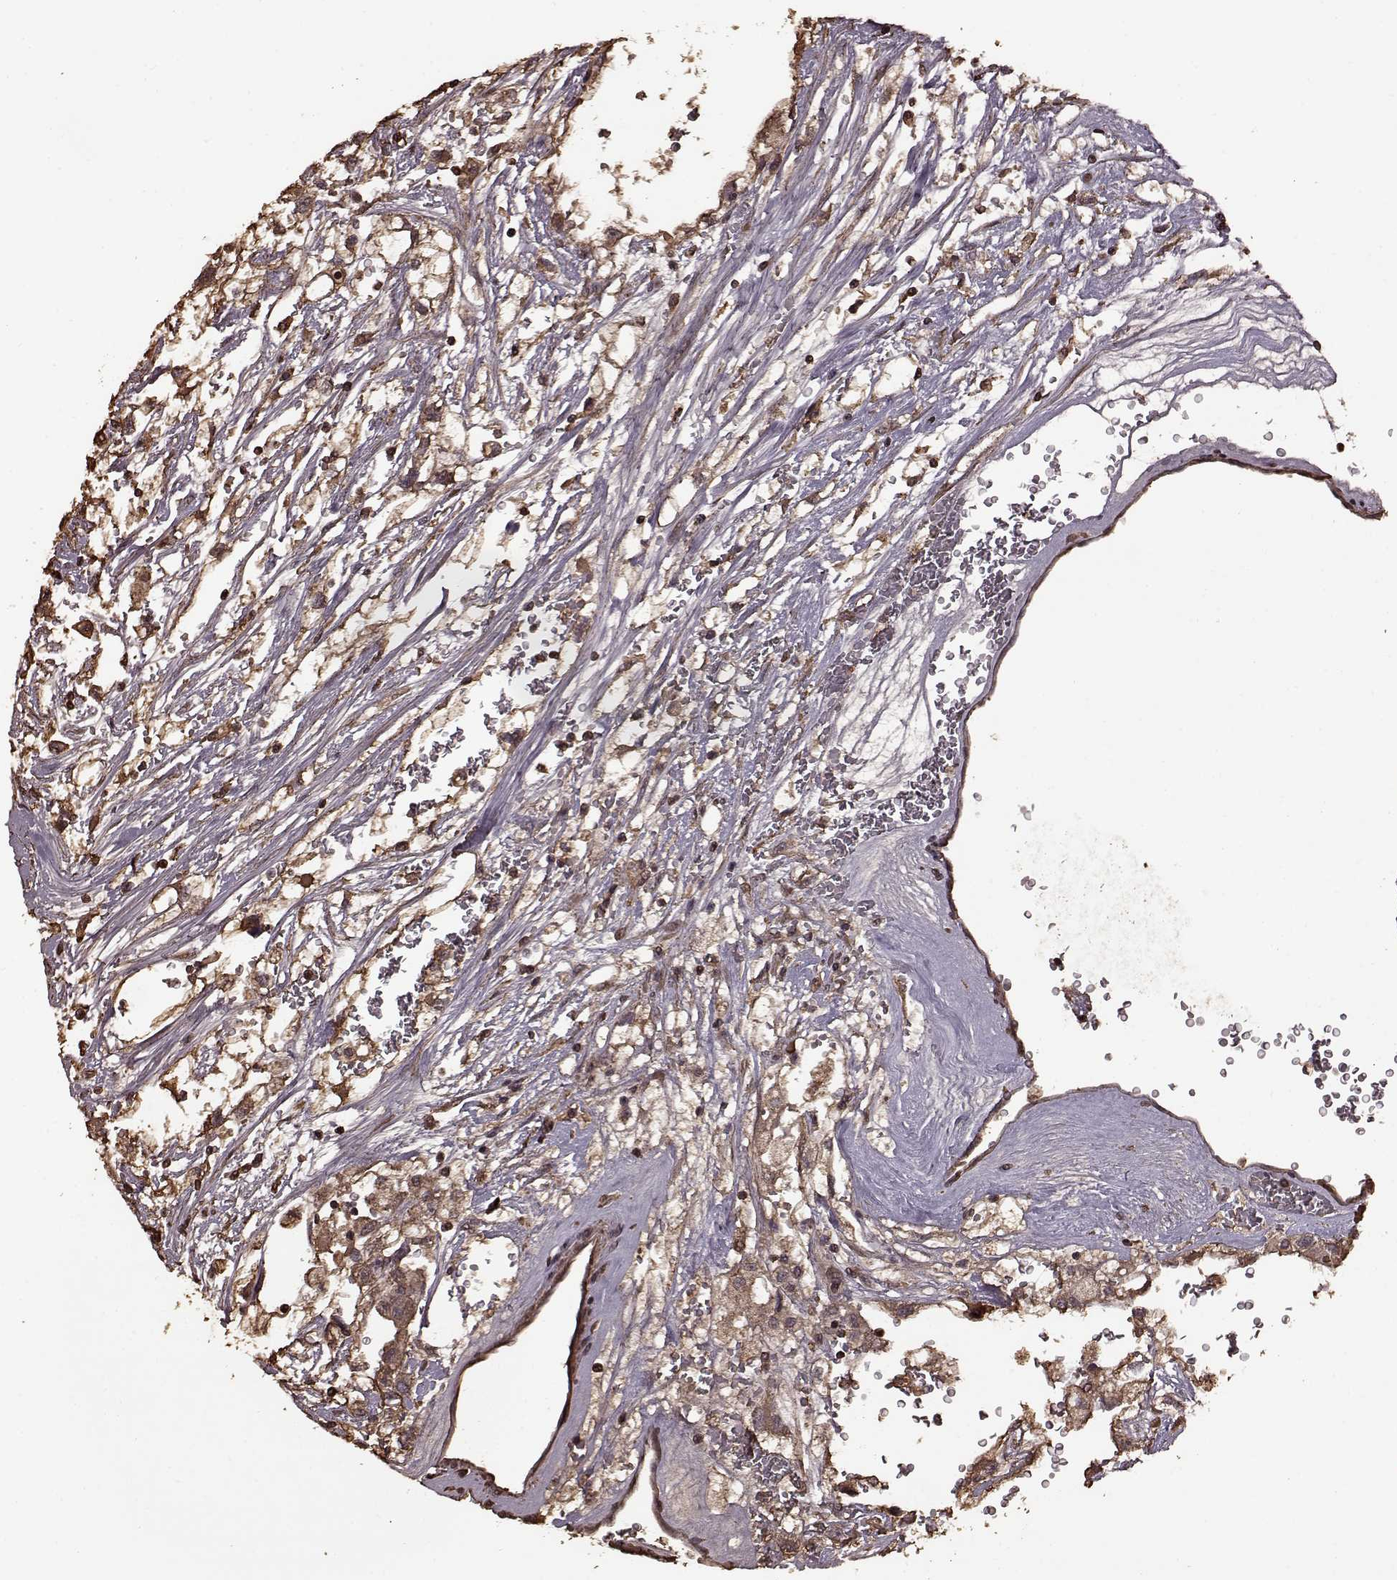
{"staining": {"intensity": "weak", "quantity": "25%-75%", "location": "cytoplasmic/membranous"}, "tissue": "renal cancer", "cell_type": "Tumor cells", "image_type": "cancer", "snomed": [{"axis": "morphology", "description": "Adenocarcinoma, NOS"}, {"axis": "topography", "description": "Kidney"}], "caption": "Tumor cells reveal weak cytoplasmic/membranous positivity in approximately 25%-75% of cells in renal adenocarcinoma.", "gene": "FBXW11", "patient": {"sex": "male", "age": 59}}